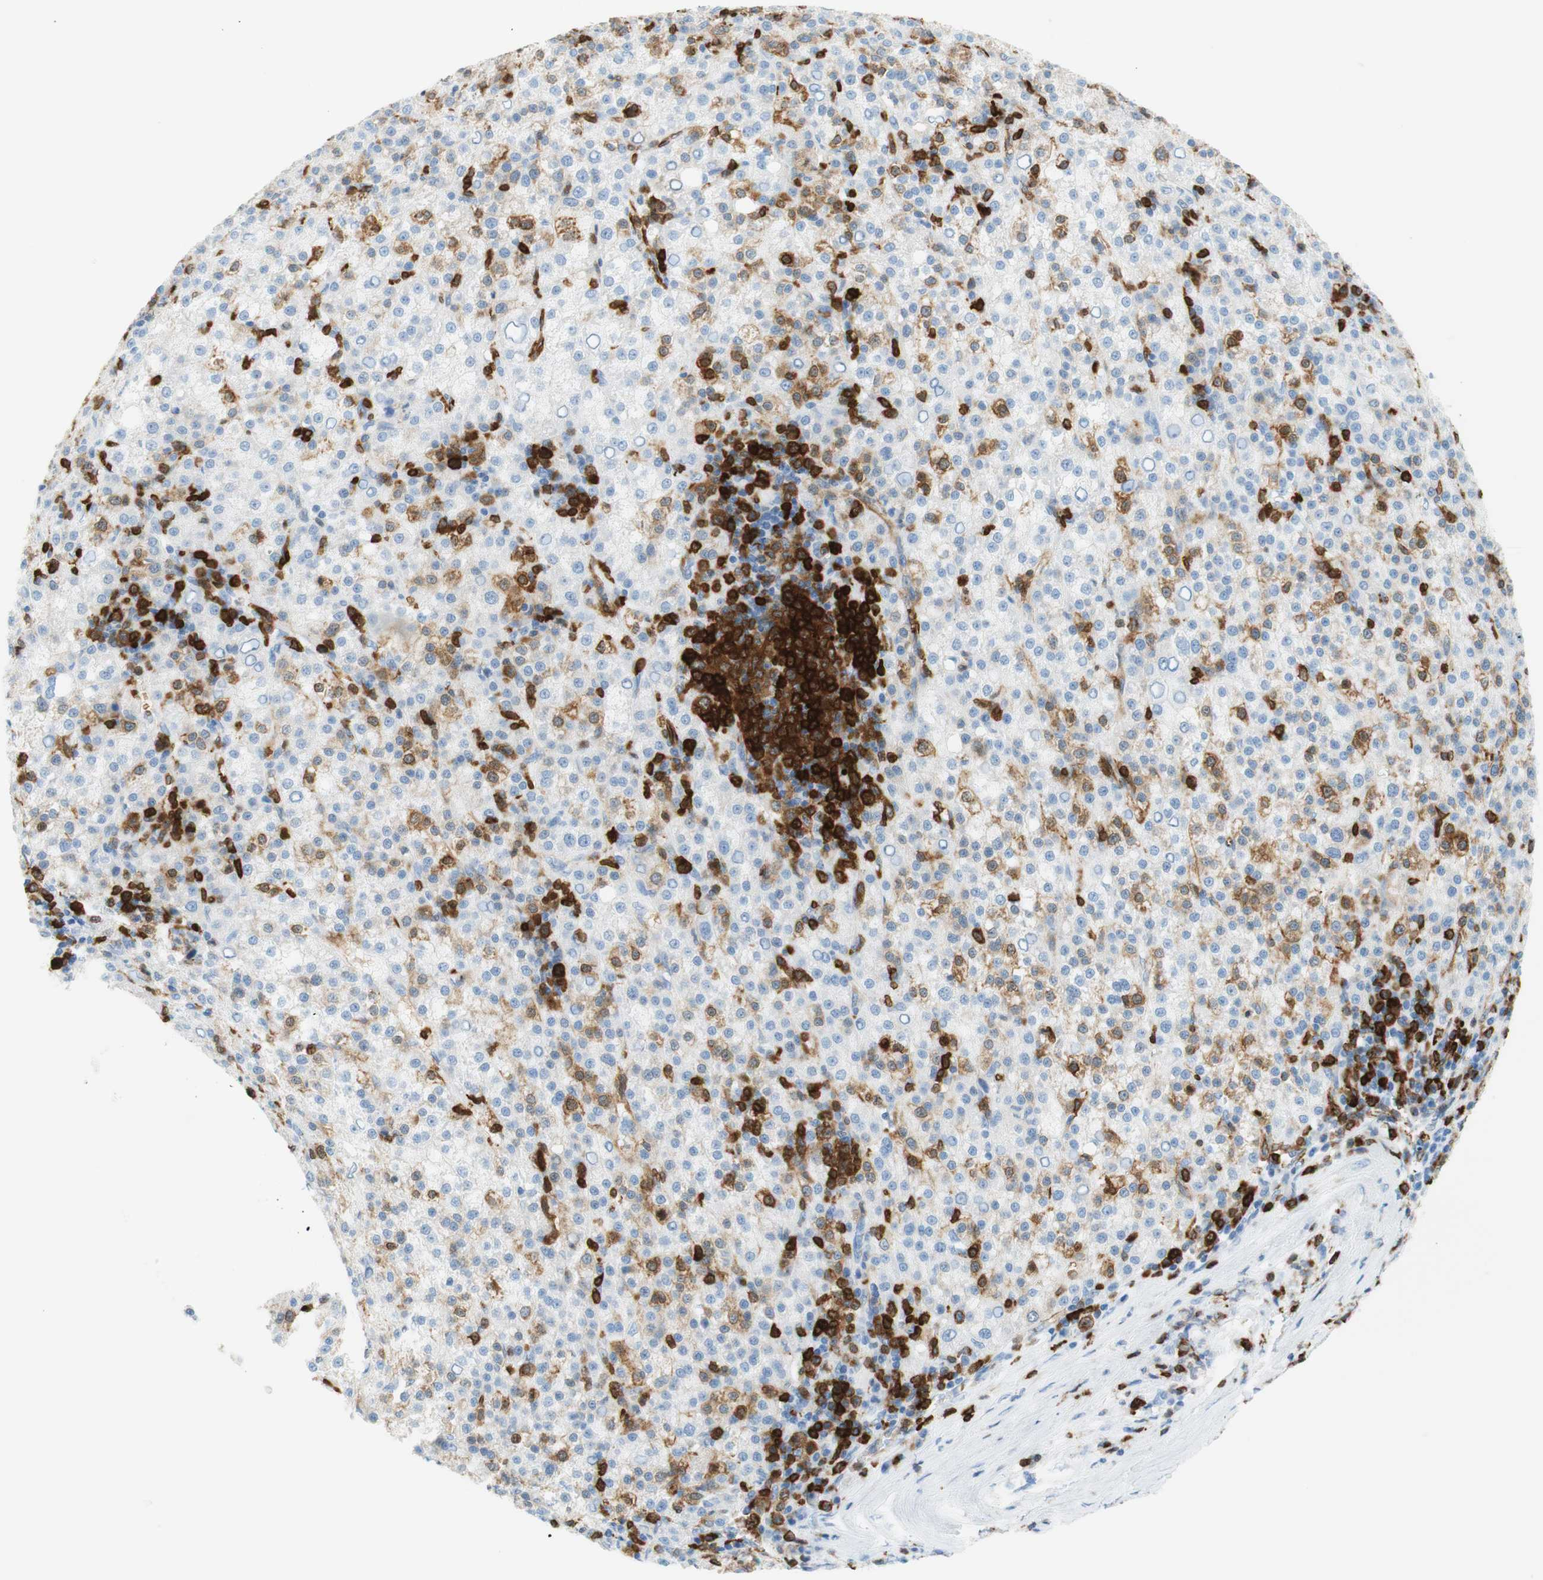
{"staining": {"intensity": "strong", "quantity": "<25%", "location": "cytoplasmic/membranous"}, "tissue": "liver cancer", "cell_type": "Tumor cells", "image_type": "cancer", "snomed": [{"axis": "morphology", "description": "Carcinoma, Hepatocellular, NOS"}, {"axis": "topography", "description": "Liver"}], "caption": "A photomicrograph of human liver cancer stained for a protein demonstrates strong cytoplasmic/membranous brown staining in tumor cells.", "gene": "STMN1", "patient": {"sex": "female", "age": 58}}